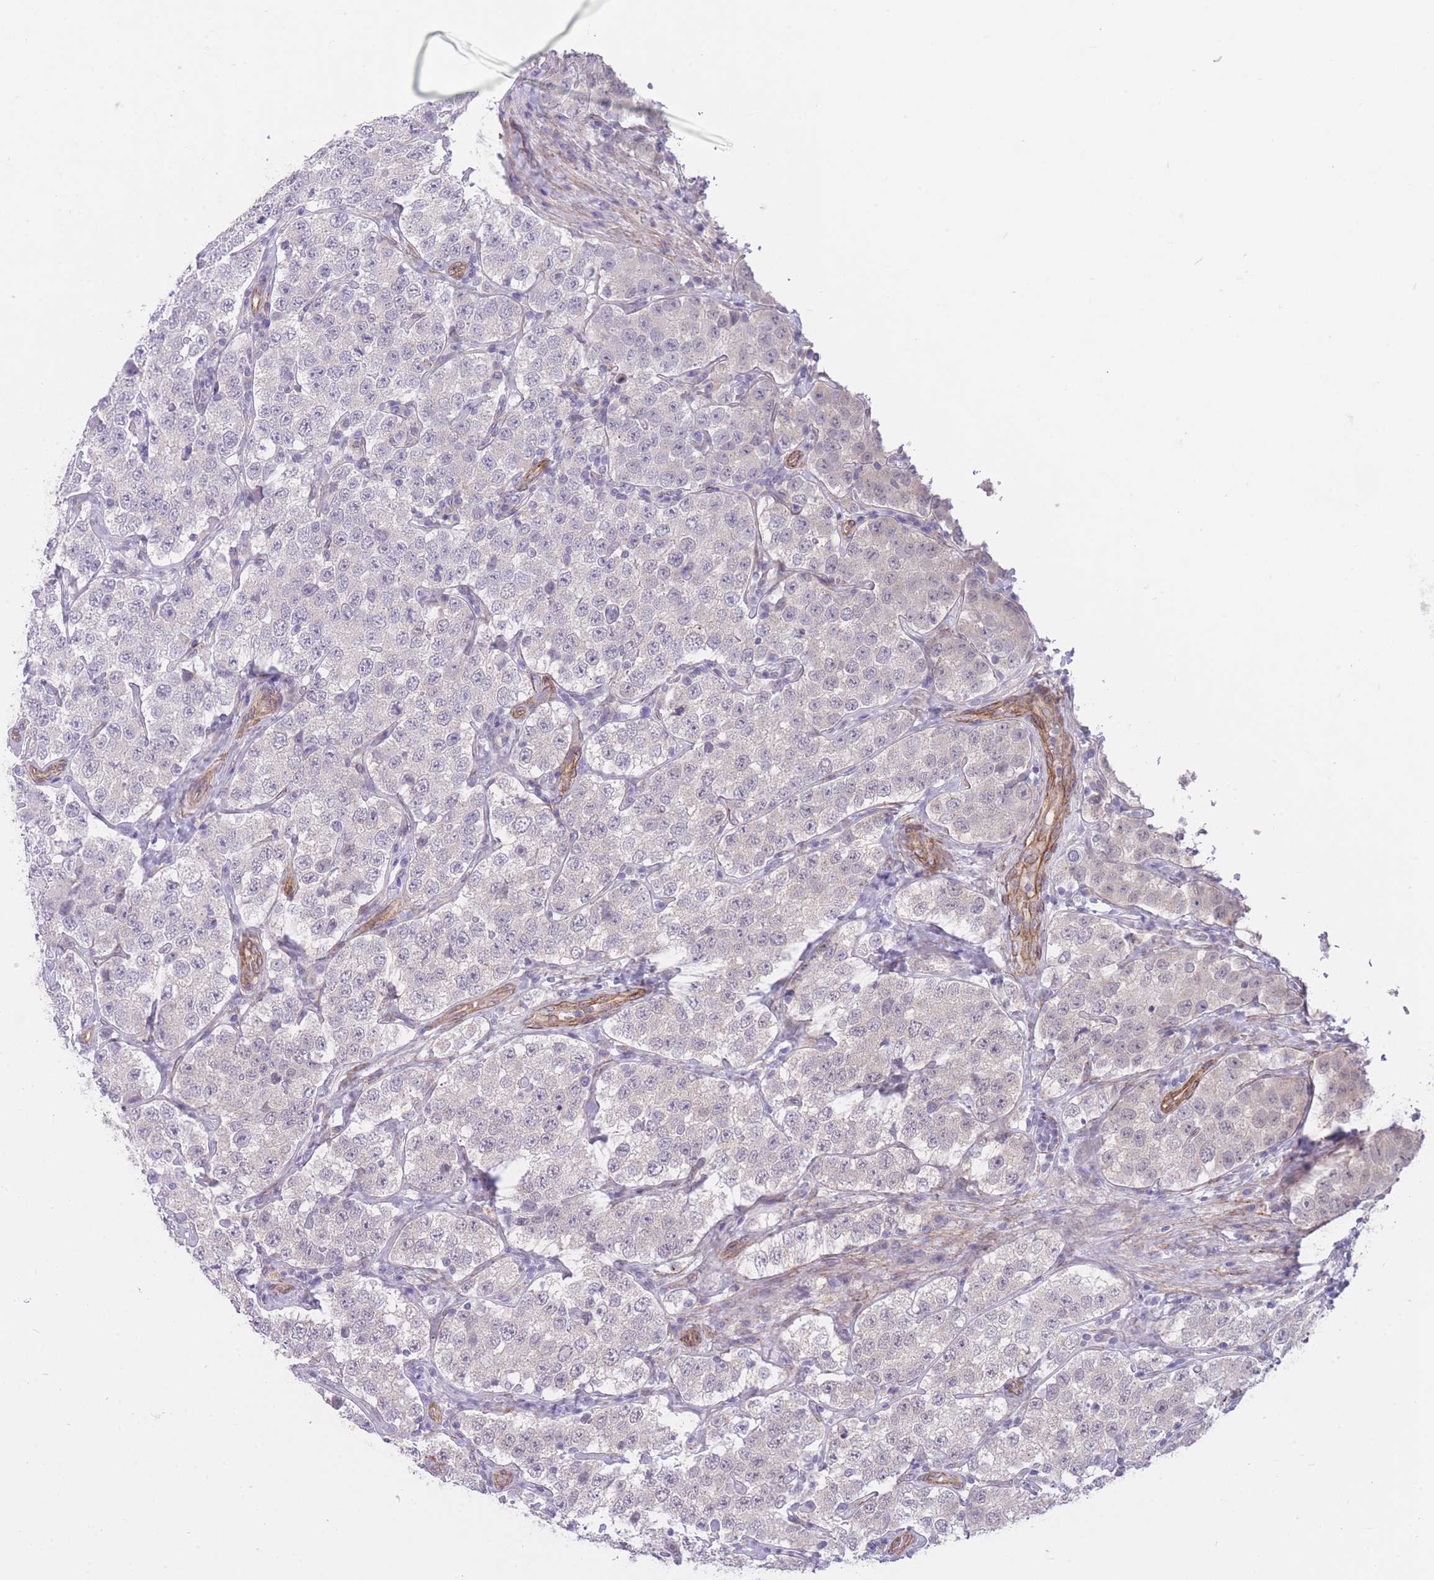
{"staining": {"intensity": "negative", "quantity": "none", "location": "none"}, "tissue": "testis cancer", "cell_type": "Tumor cells", "image_type": "cancer", "snomed": [{"axis": "morphology", "description": "Seminoma, NOS"}, {"axis": "topography", "description": "Testis"}], "caption": "High magnification brightfield microscopy of testis cancer (seminoma) stained with DAB (brown) and counterstained with hematoxylin (blue): tumor cells show no significant positivity.", "gene": "QTRT1", "patient": {"sex": "male", "age": 34}}